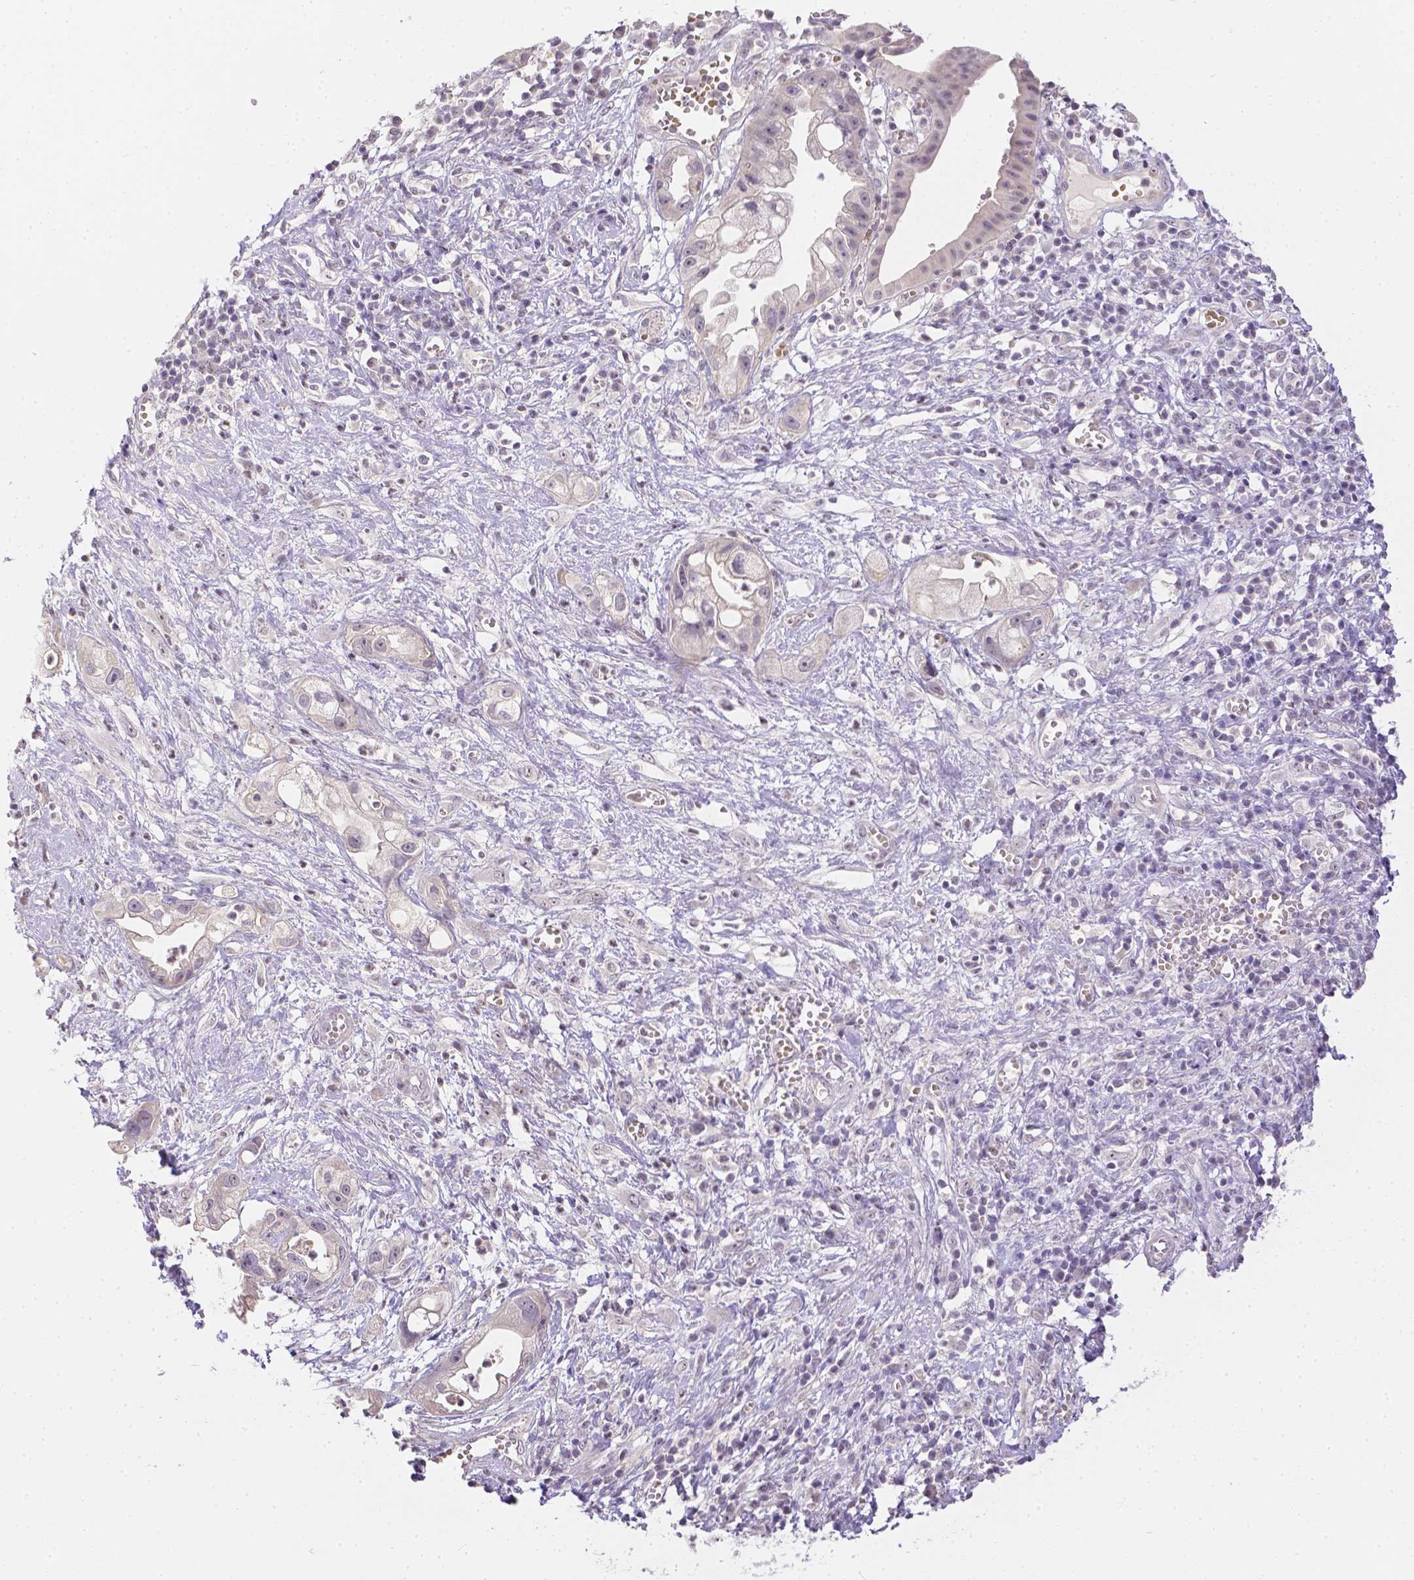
{"staining": {"intensity": "negative", "quantity": "none", "location": "none"}, "tissue": "pancreatic cancer", "cell_type": "Tumor cells", "image_type": "cancer", "snomed": [{"axis": "morphology", "description": "Adenocarcinoma, NOS"}, {"axis": "topography", "description": "Pancreas"}], "caption": "A high-resolution image shows immunohistochemistry (IHC) staining of pancreatic cancer, which demonstrates no significant expression in tumor cells.", "gene": "ZNF280B", "patient": {"sex": "female", "age": 73}}